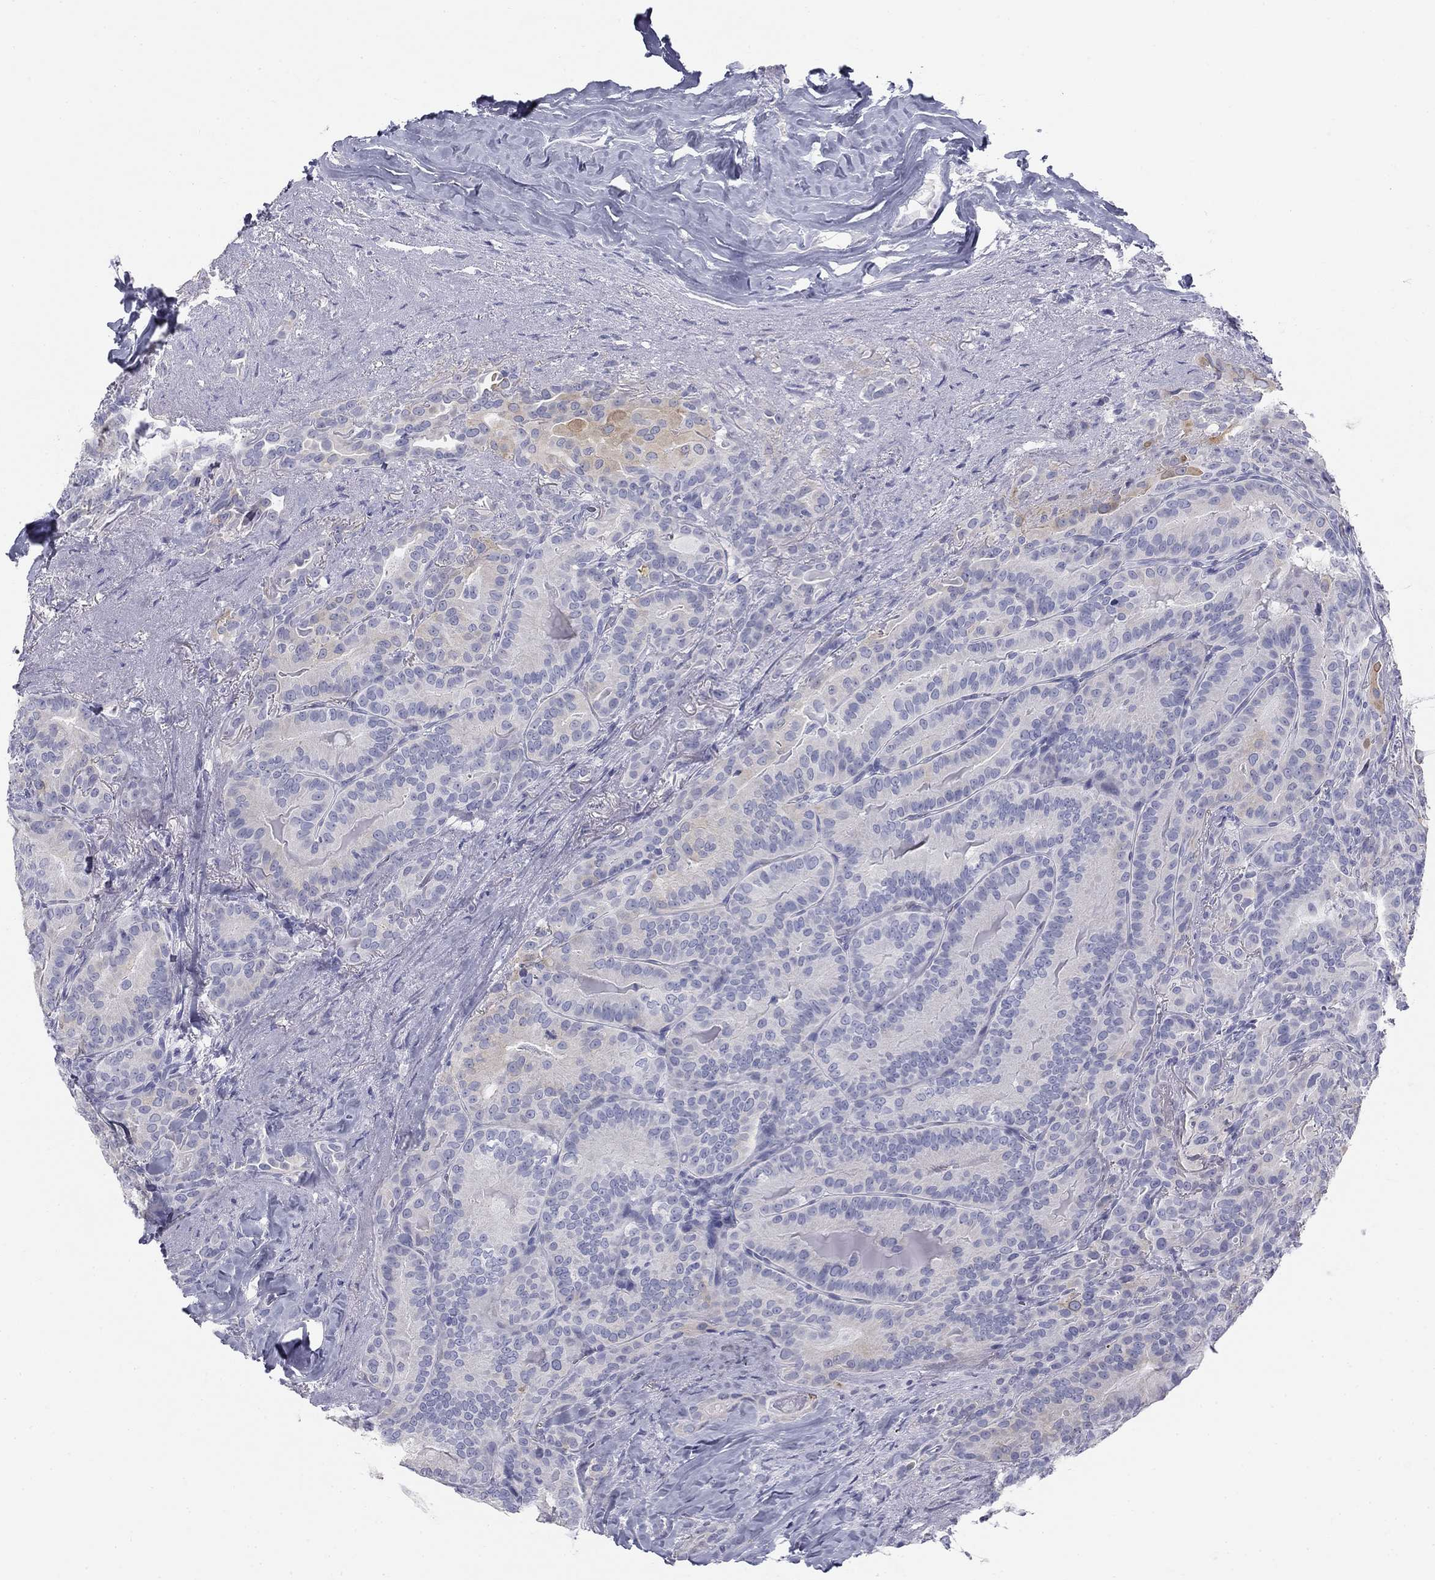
{"staining": {"intensity": "negative", "quantity": "none", "location": "none"}, "tissue": "thyroid cancer", "cell_type": "Tumor cells", "image_type": "cancer", "snomed": [{"axis": "morphology", "description": "Papillary adenocarcinoma, NOS"}, {"axis": "topography", "description": "Thyroid gland"}], "caption": "Thyroid cancer (papillary adenocarcinoma) was stained to show a protein in brown. There is no significant expression in tumor cells. The staining is performed using DAB (3,3'-diaminobenzidine) brown chromogen with nuclei counter-stained in using hematoxylin.", "gene": "SULT2B1", "patient": {"sex": "male", "age": 61}}